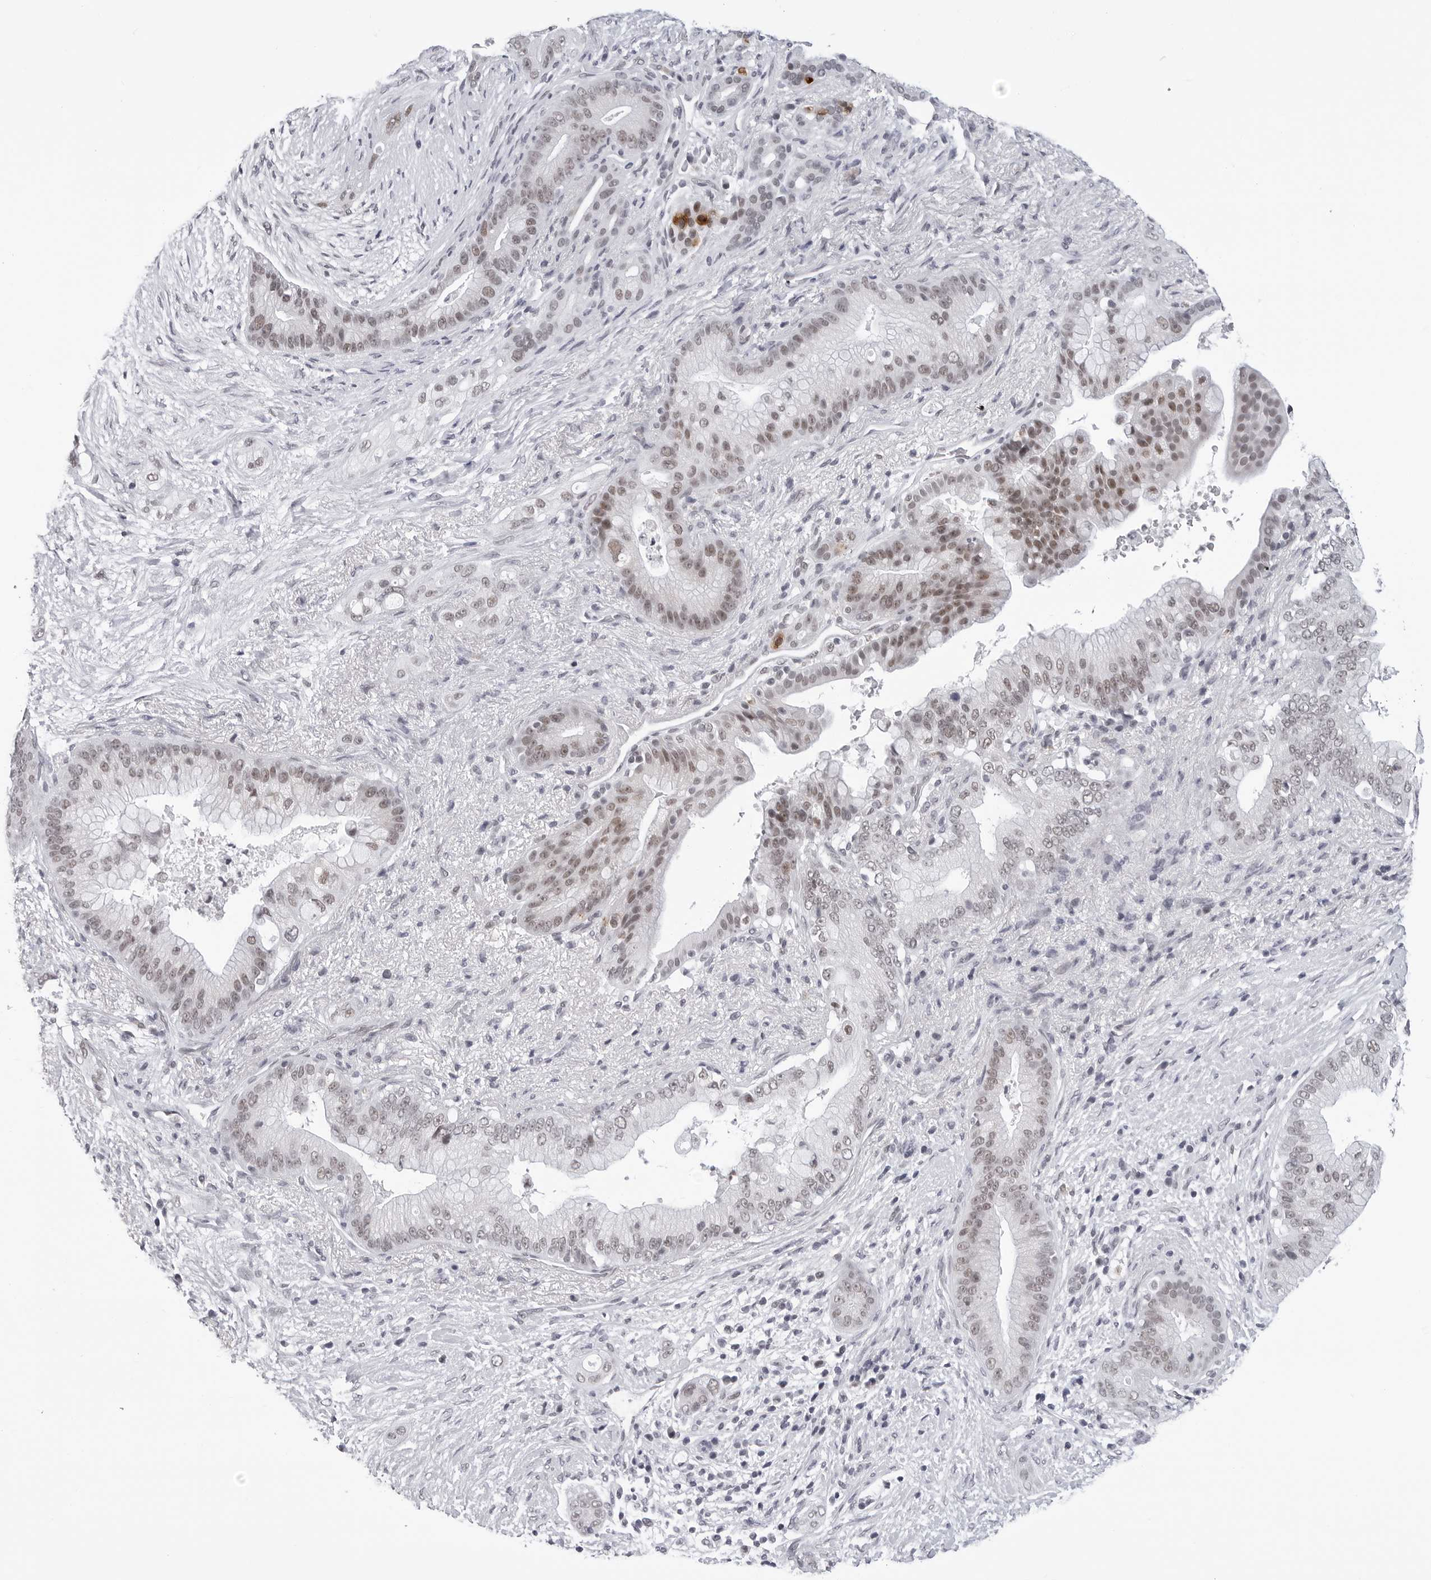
{"staining": {"intensity": "weak", "quantity": "25%-75%", "location": "nuclear"}, "tissue": "pancreatic cancer", "cell_type": "Tumor cells", "image_type": "cancer", "snomed": [{"axis": "morphology", "description": "Adenocarcinoma, NOS"}, {"axis": "topography", "description": "Pancreas"}], "caption": "IHC image of neoplastic tissue: human pancreatic cancer (adenocarcinoma) stained using immunohistochemistry displays low levels of weak protein expression localized specifically in the nuclear of tumor cells, appearing as a nuclear brown color.", "gene": "SF3B4", "patient": {"sex": "male", "age": 53}}